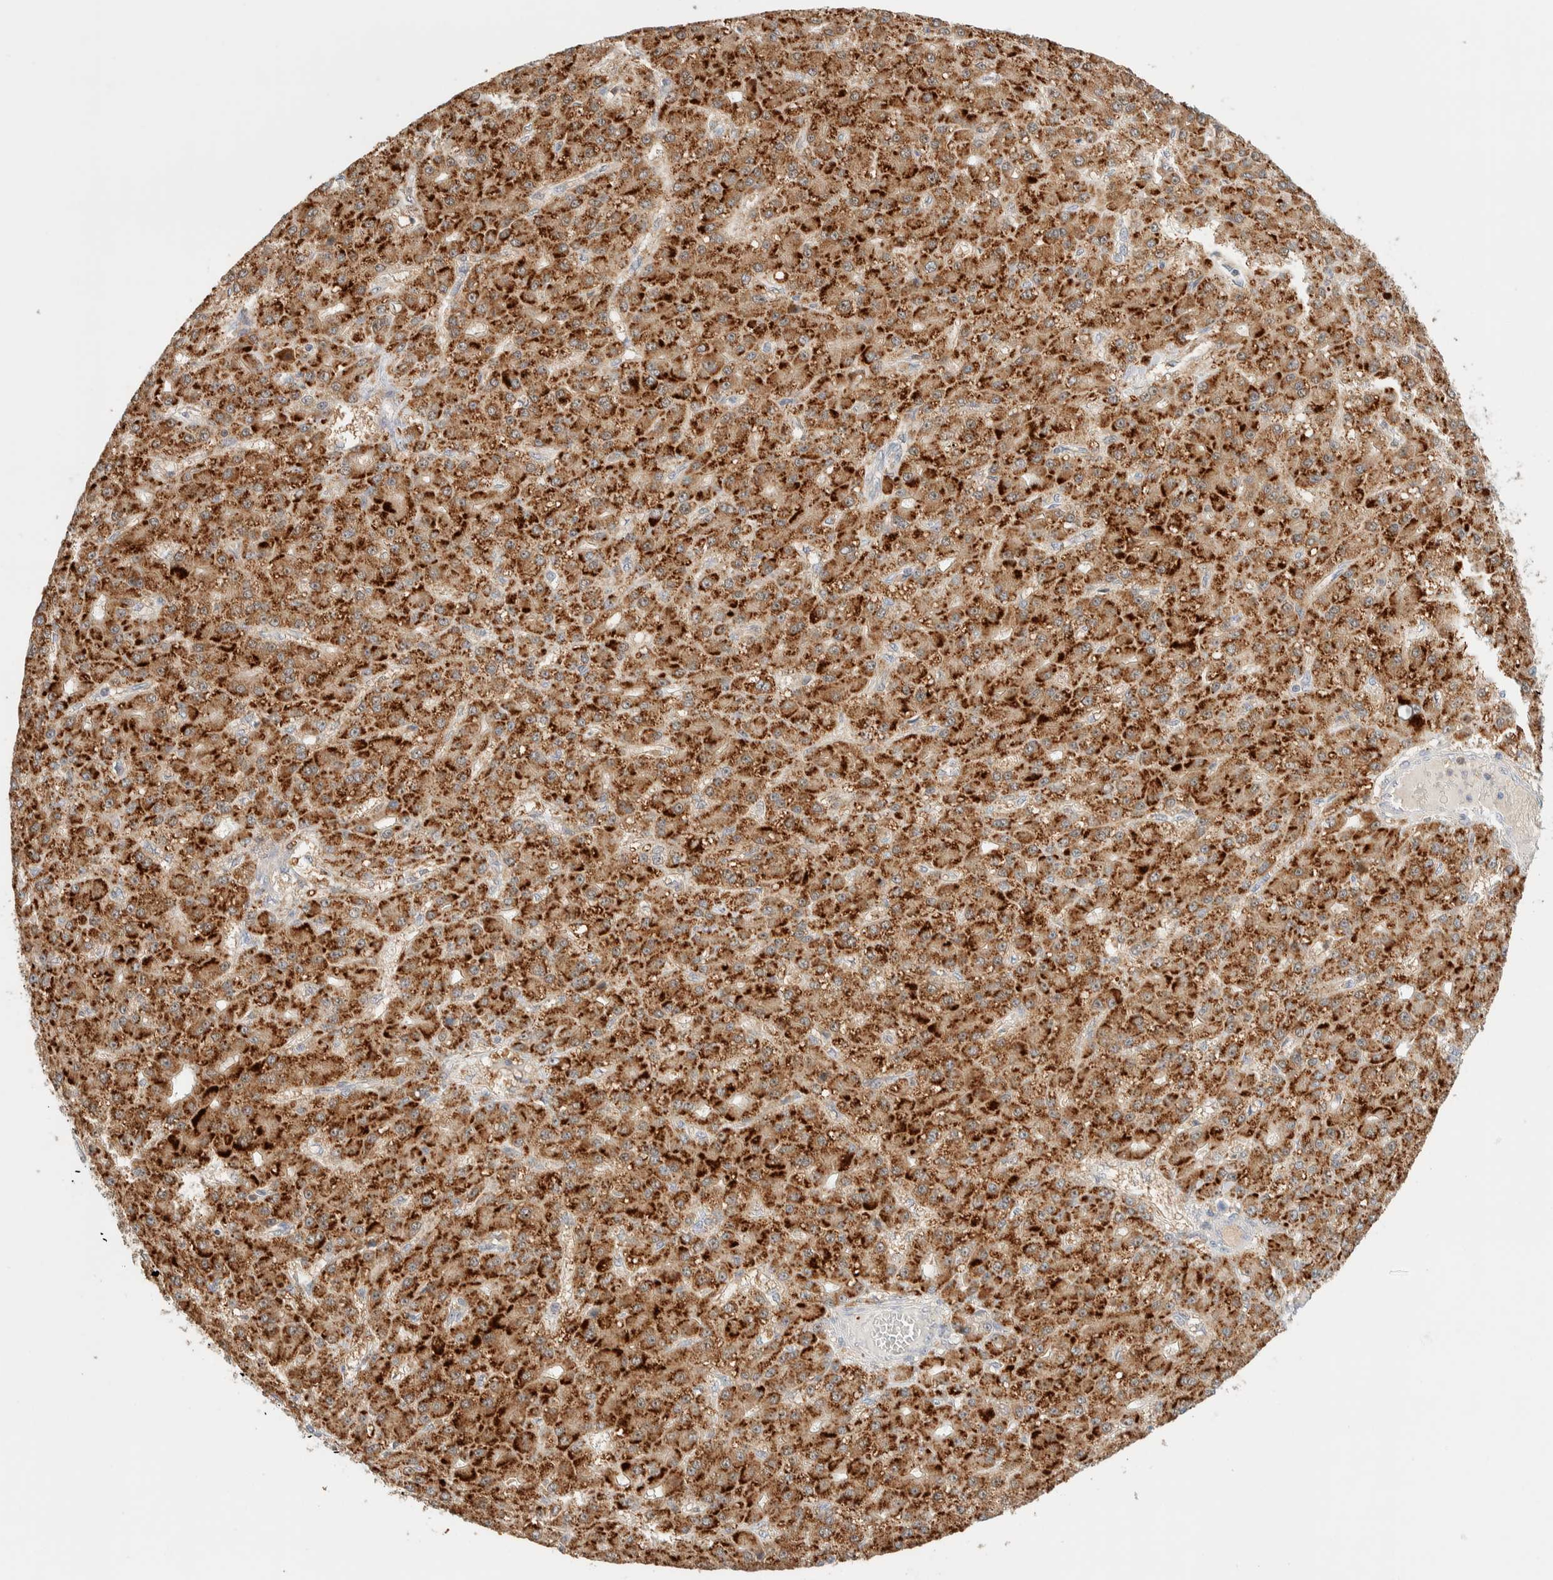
{"staining": {"intensity": "strong", "quantity": ">75%", "location": "cytoplasmic/membranous"}, "tissue": "liver cancer", "cell_type": "Tumor cells", "image_type": "cancer", "snomed": [{"axis": "morphology", "description": "Carcinoma, Hepatocellular, NOS"}, {"axis": "topography", "description": "Liver"}], "caption": "Protein staining displays strong cytoplasmic/membranous expression in about >75% of tumor cells in liver cancer (hepatocellular carcinoma). (DAB IHC, brown staining for protein, blue staining for nuclei).", "gene": "HDHD3", "patient": {"sex": "male", "age": 67}}